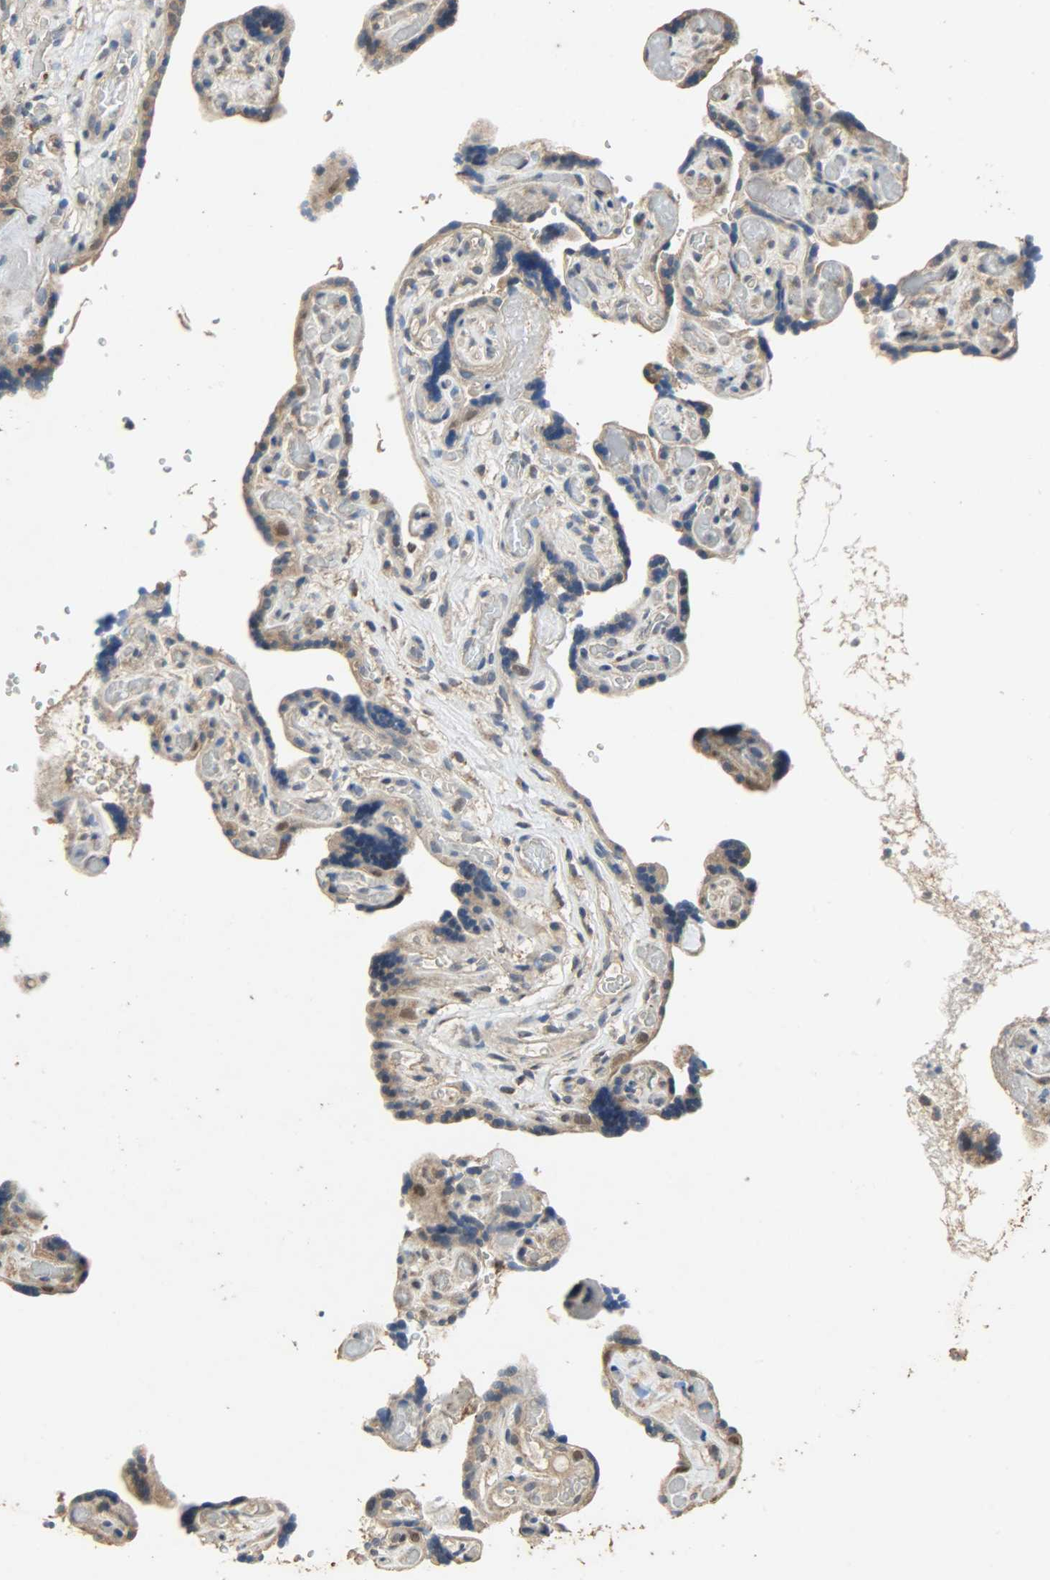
{"staining": {"intensity": "weak", "quantity": ">75%", "location": "cytoplasmic/membranous"}, "tissue": "placenta", "cell_type": "Decidual cells", "image_type": "normal", "snomed": [{"axis": "morphology", "description": "Normal tissue, NOS"}, {"axis": "topography", "description": "Placenta"}], "caption": "Placenta stained with IHC demonstrates weak cytoplasmic/membranous staining in about >75% of decidual cells.", "gene": "CDKN2C", "patient": {"sex": "female", "age": 30}}